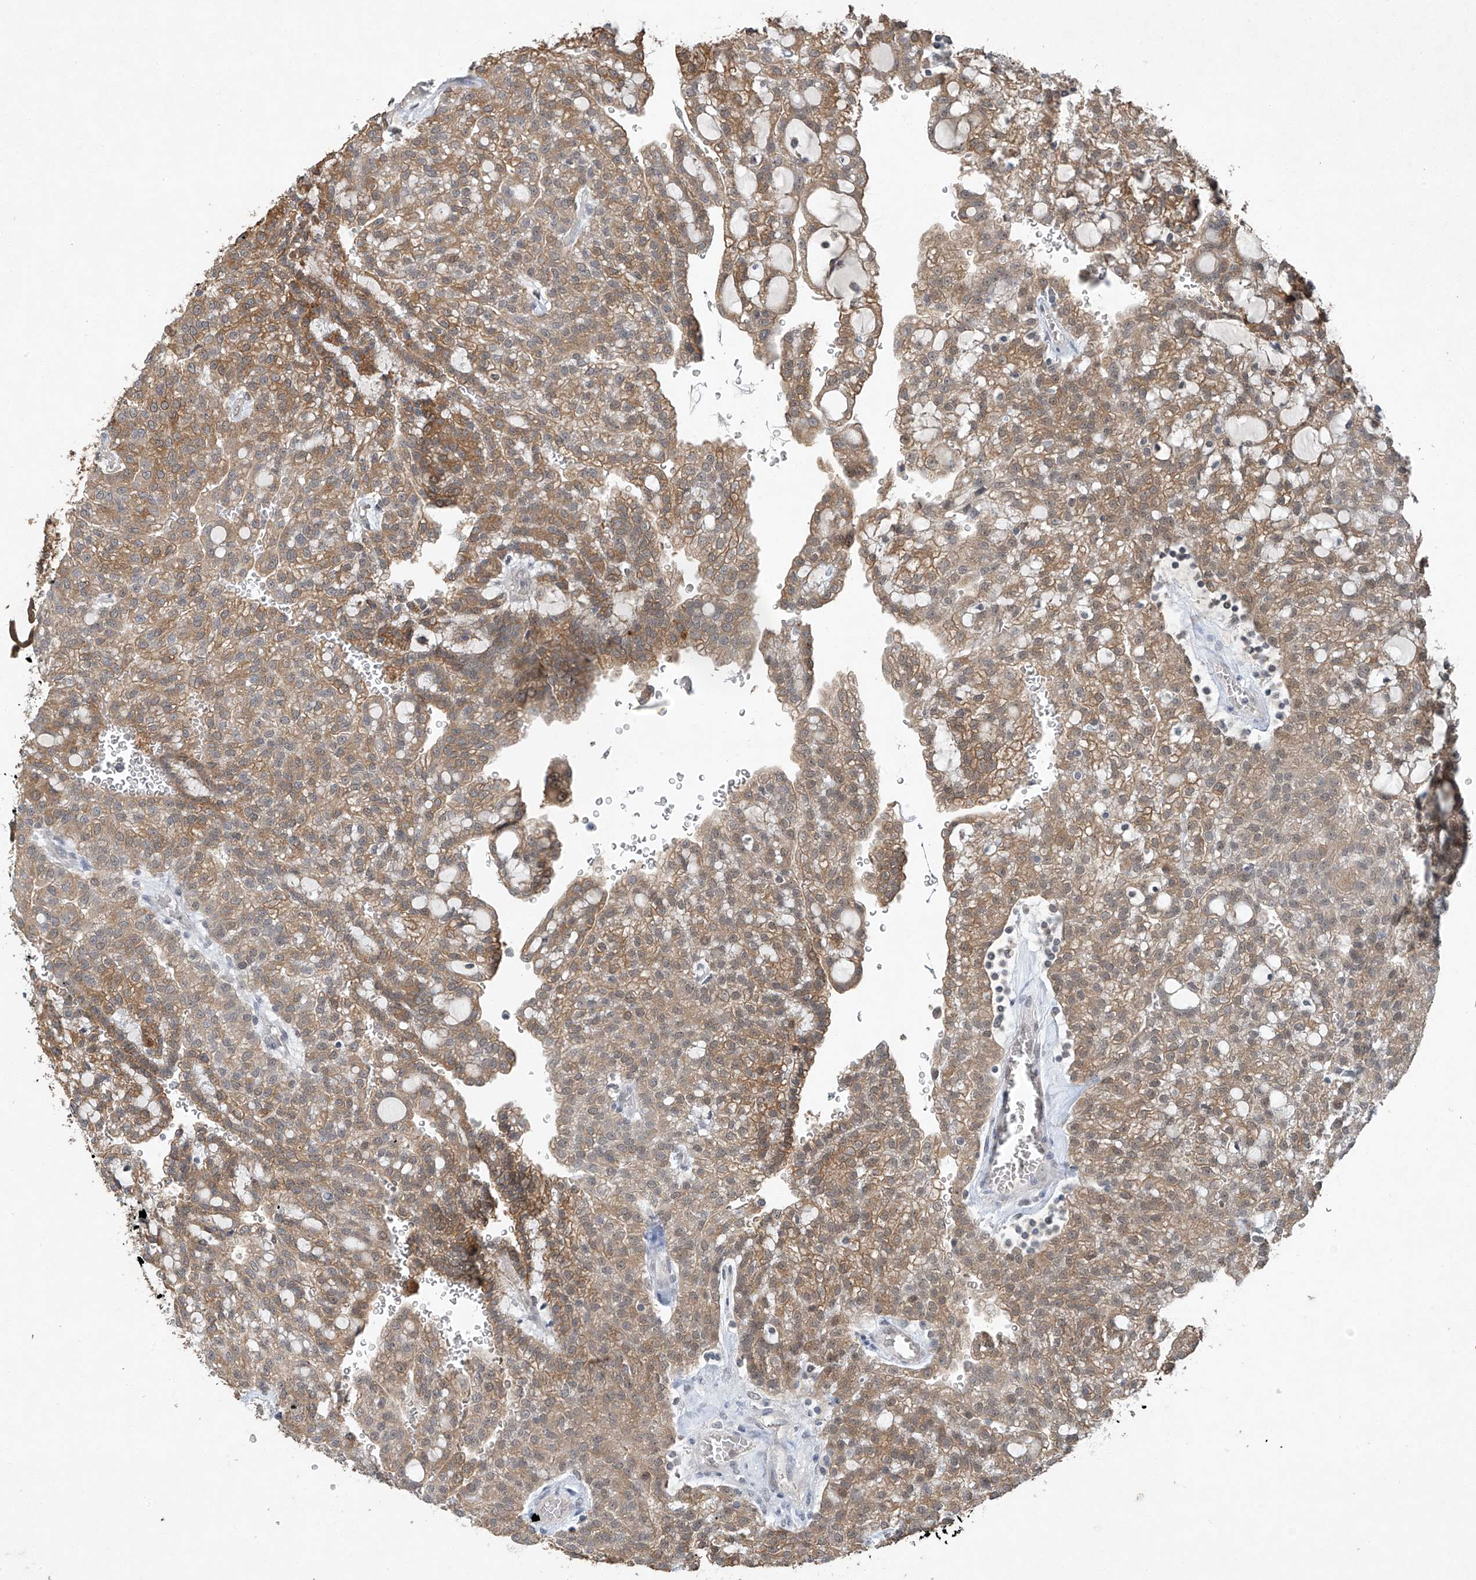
{"staining": {"intensity": "moderate", "quantity": ">75%", "location": "cytoplasmic/membranous"}, "tissue": "renal cancer", "cell_type": "Tumor cells", "image_type": "cancer", "snomed": [{"axis": "morphology", "description": "Adenocarcinoma, NOS"}, {"axis": "topography", "description": "Kidney"}], "caption": "High-magnification brightfield microscopy of adenocarcinoma (renal) stained with DAB (brown) and counterstained with hematoxylin (blue). tumor cells exhibit moderate cytoplasmic/membranous staining is seen in approximately>75% of cells. (Brightfield microscopy of DAB IHC at high magnification).", "gene": "TAF8", "patient": {"sex": "male", "age": 63}}